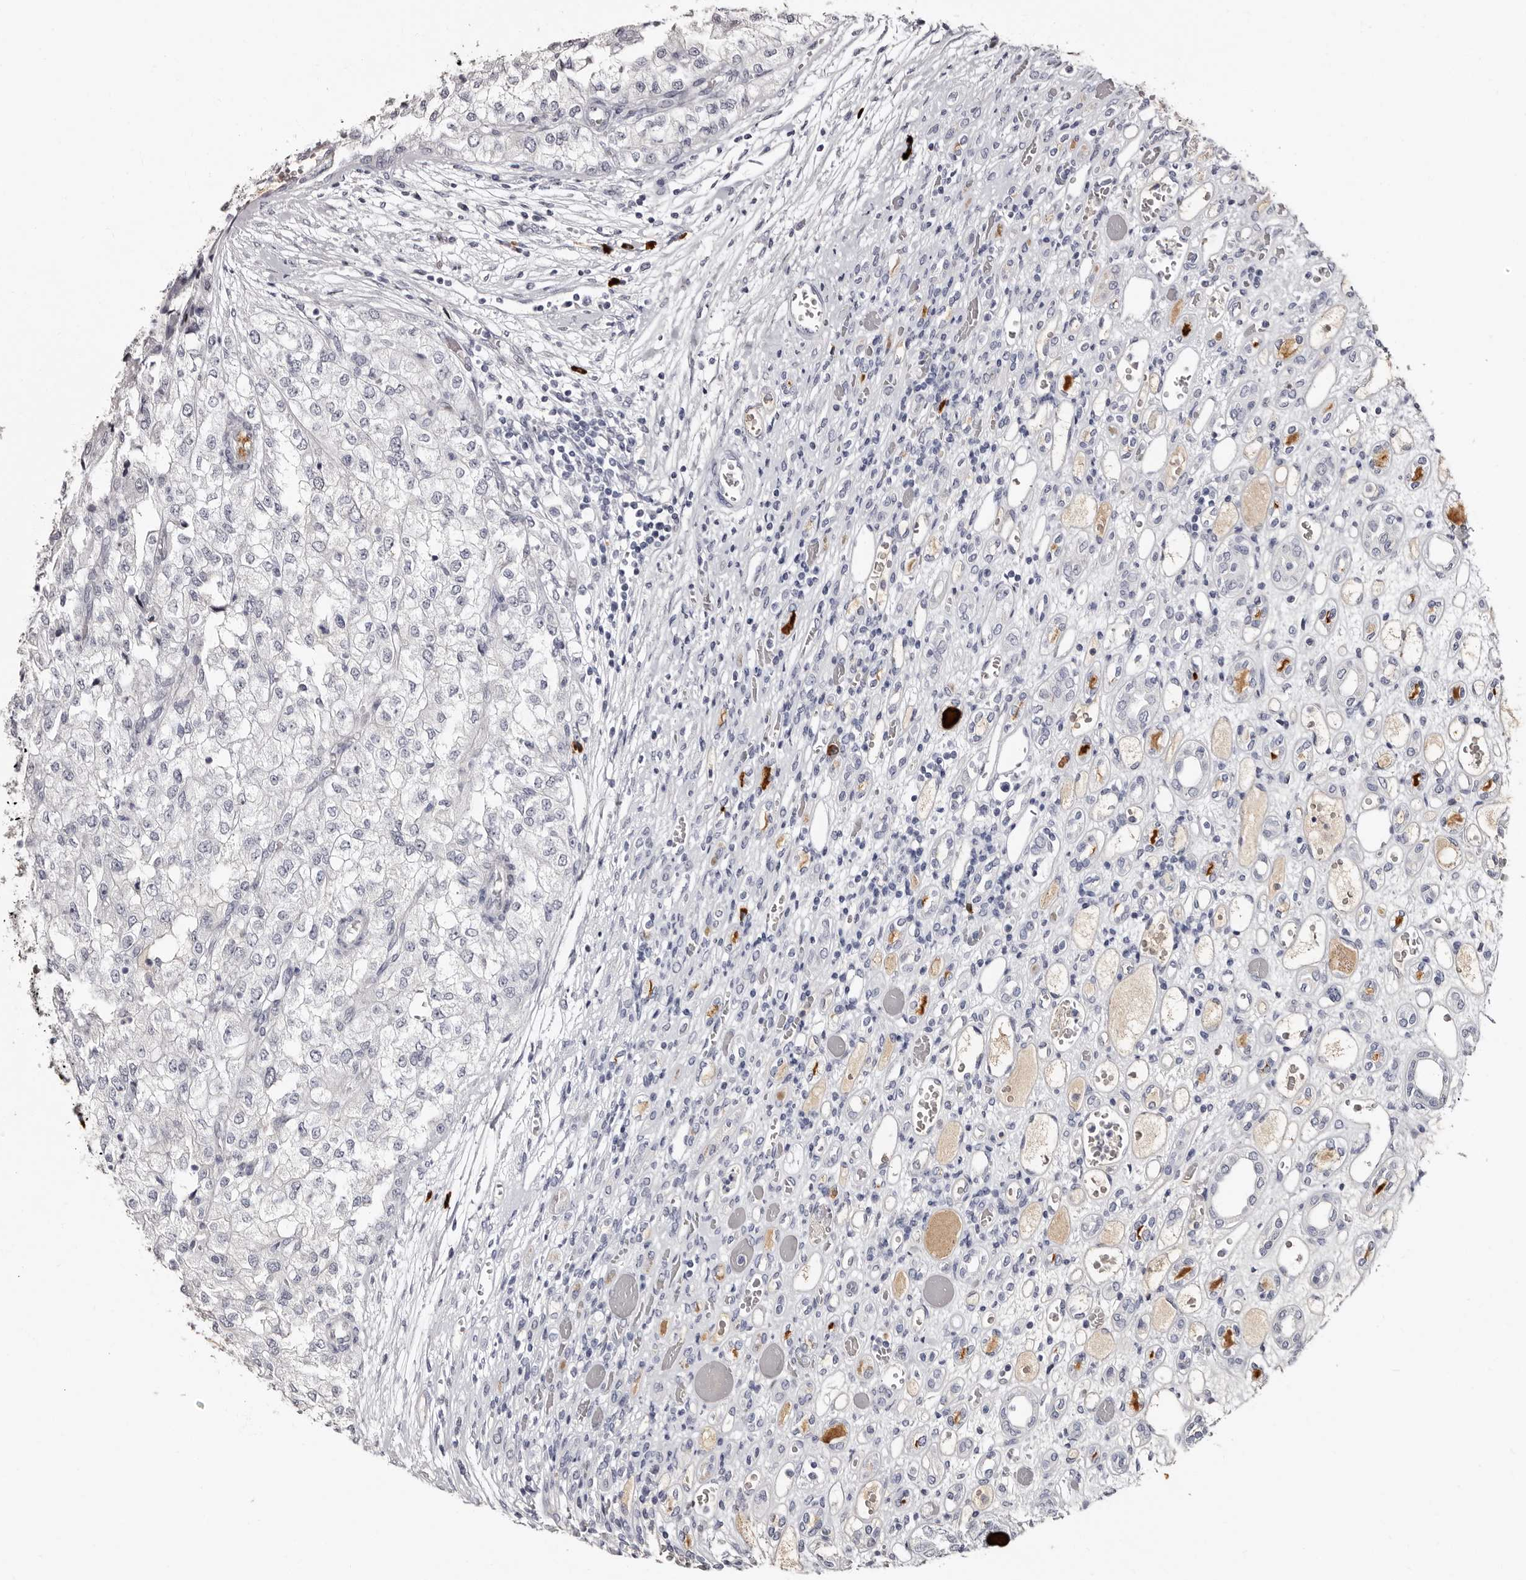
{"staining": {"intensity": "negative", "quantity": "none", "location": "none"}, "tissue": "renal cancer", "cell_type": "Tumor cells", "image_type": "cancer", "snomed": [{"axis": "morphology", "description": "Adenocarcinoma, NOS"}, {"axis": "topography", "description": "Kidney"}], "caption": "Renal cancer was stained to show a protein in brown. There is no significant positivity in tumor cells.", "gene": "TBC1D22B", "patient": {"sex": "female", "age": 54}}